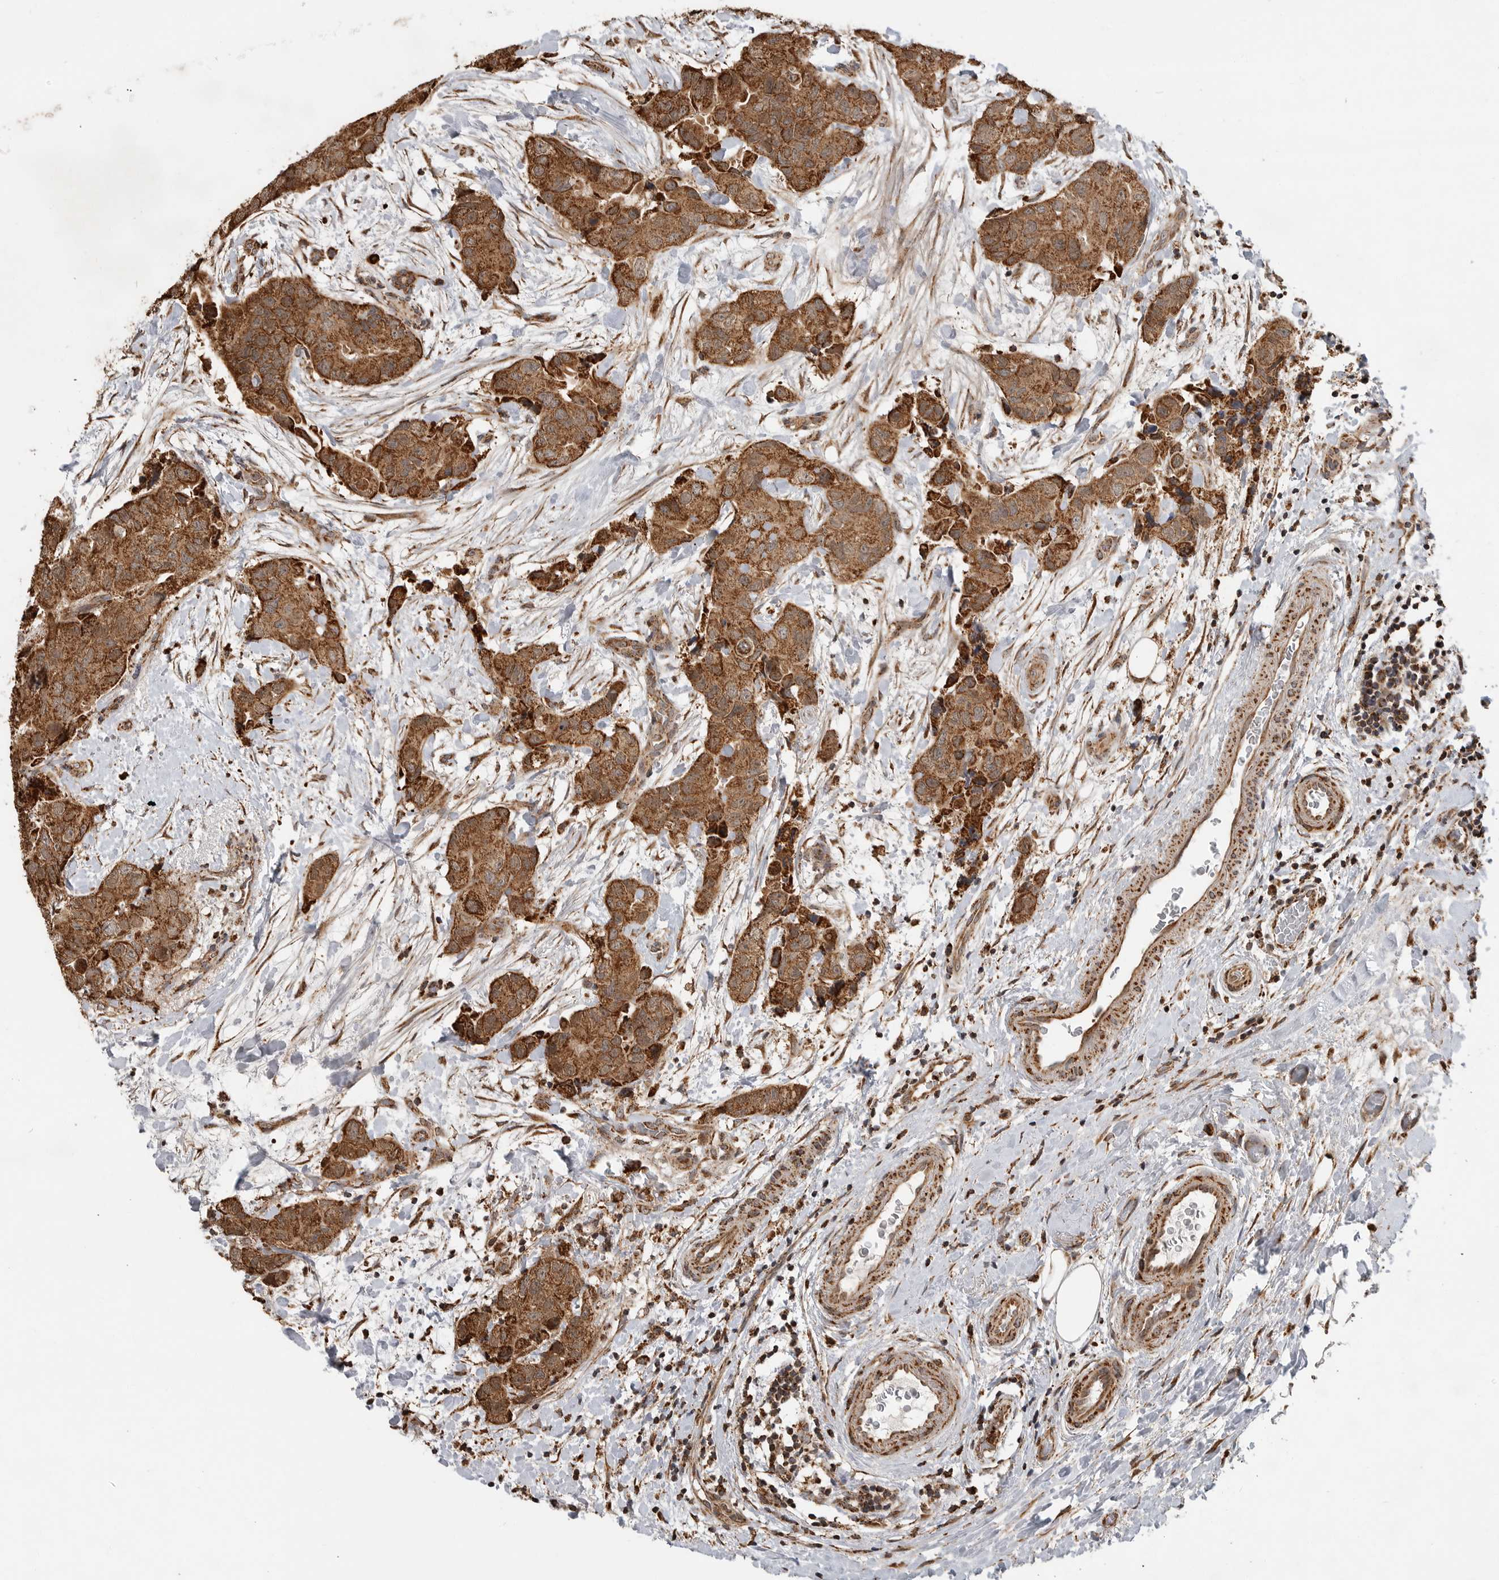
{"staining": {"intensity": "strong", "quantity": ">75%", "location": "cytoplasmic/membranous"}, "tissue": "breast cancer", "cell_type": "Tumor cells", "image_type": "cancer", "snomed": [{"axis": "morphology", "description": "Duct carcinoma"}, {"axis": "topography", "description": "Breast"}], "caption": "Human intraductal carcinoma (breast) stained with a brown dye exhibits strong cytoplasmic/membranous positive staining in approximately >75% of tumor cells.", "gene": "GCNT2", "patient": {"sex": "female", "age": 62}}